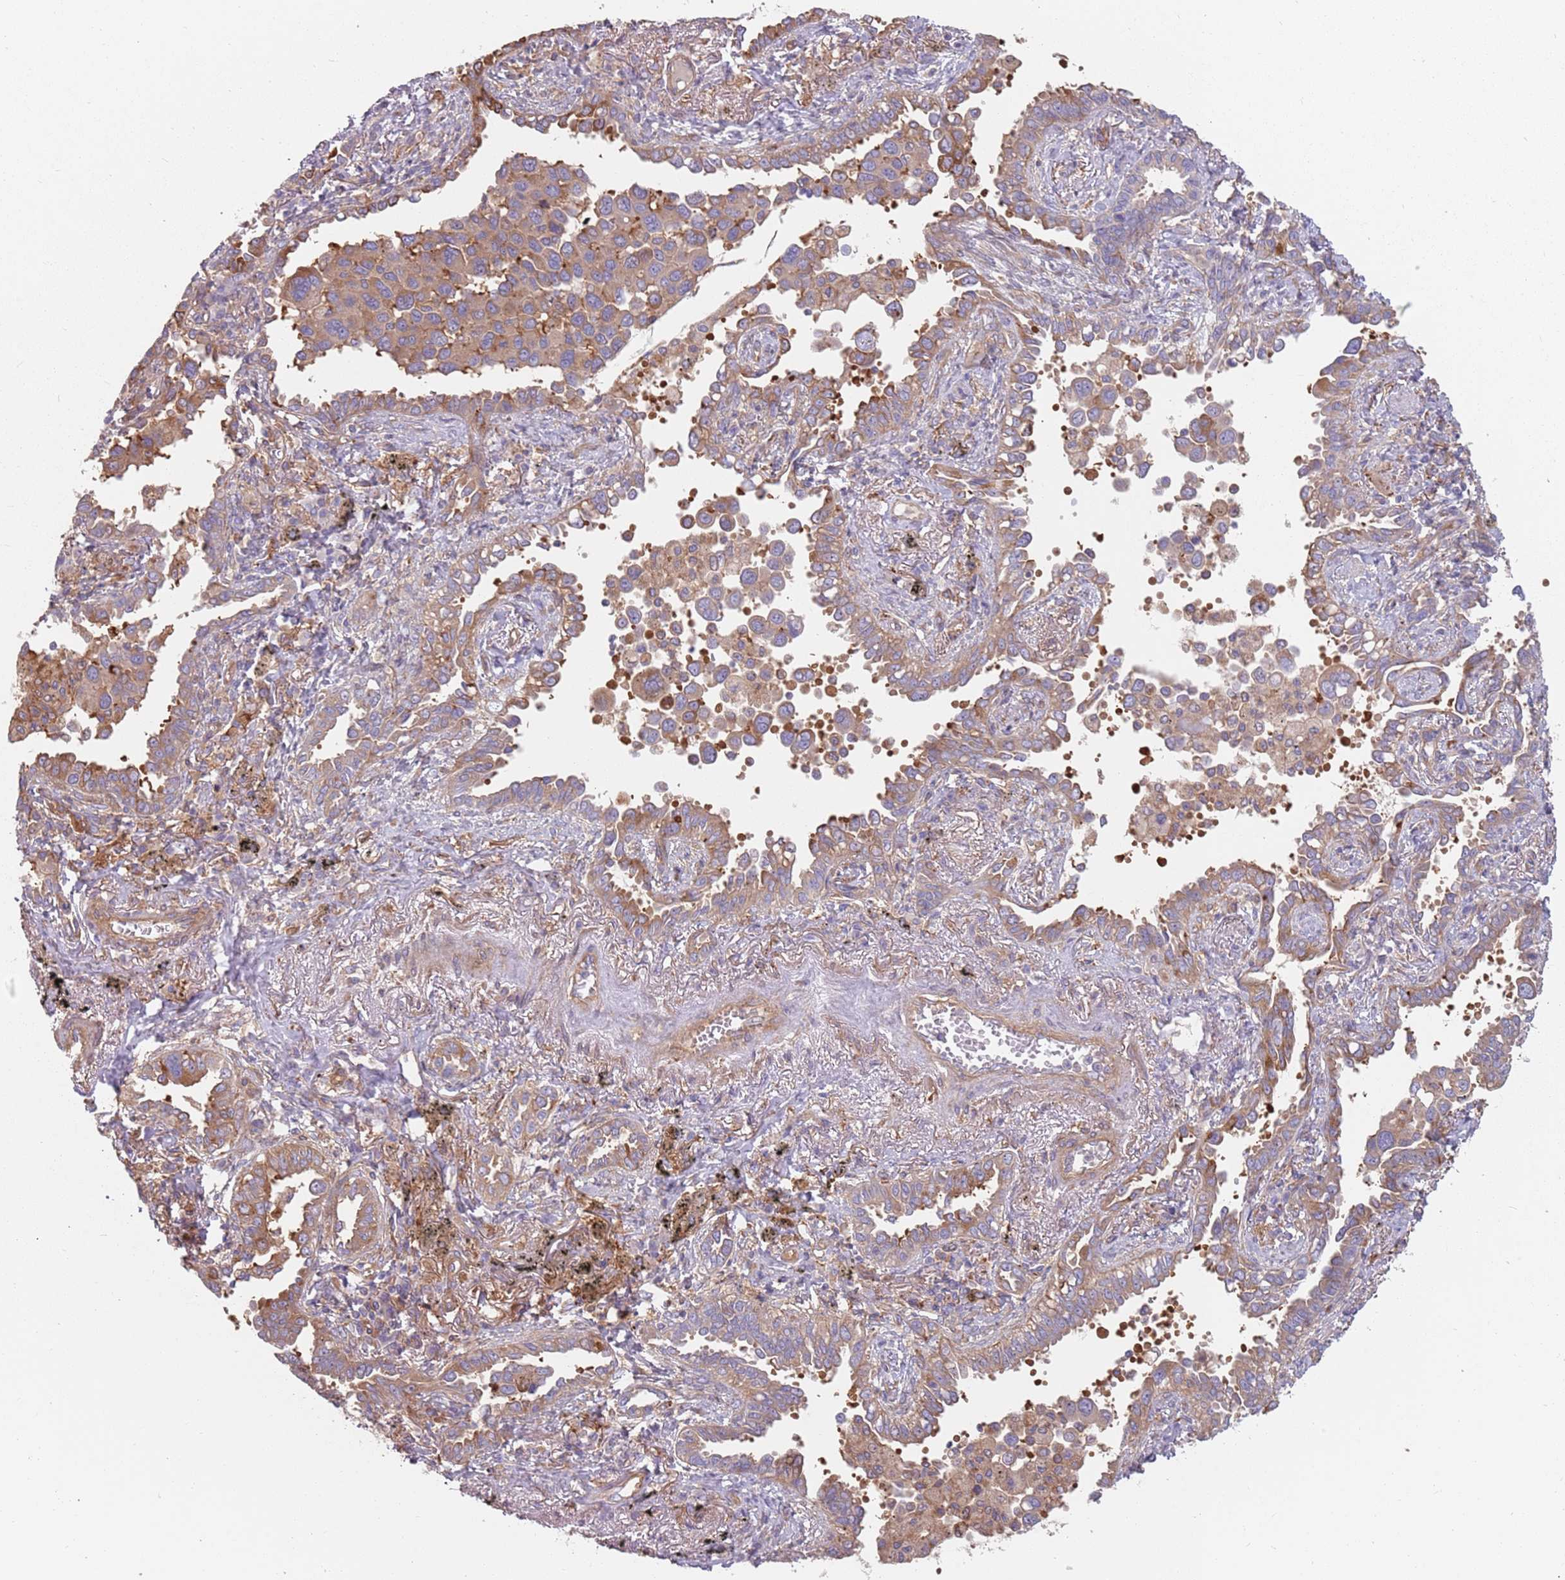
{"staining": {"intensity": "moderate", "quantity": ">75%", "location": "cytoplasmic/membranous"}, "tissue": "lung cancer", "cell_type": "Tumor cells", "image_type": "cancer", "snomed": [{"axis": "morphology", "description": "Adenocarcinoma, NOS"}, {"axis": "topography", "description": "Lung"}], "caption": "Human adenocarcinoma (lung) stained with a brown dye shows moderate cytoplasmic/membranous positive expression in about >75% of tumor cells.", "gene": "SPDL1", "patient": {"sex": "male", "age": 67}}